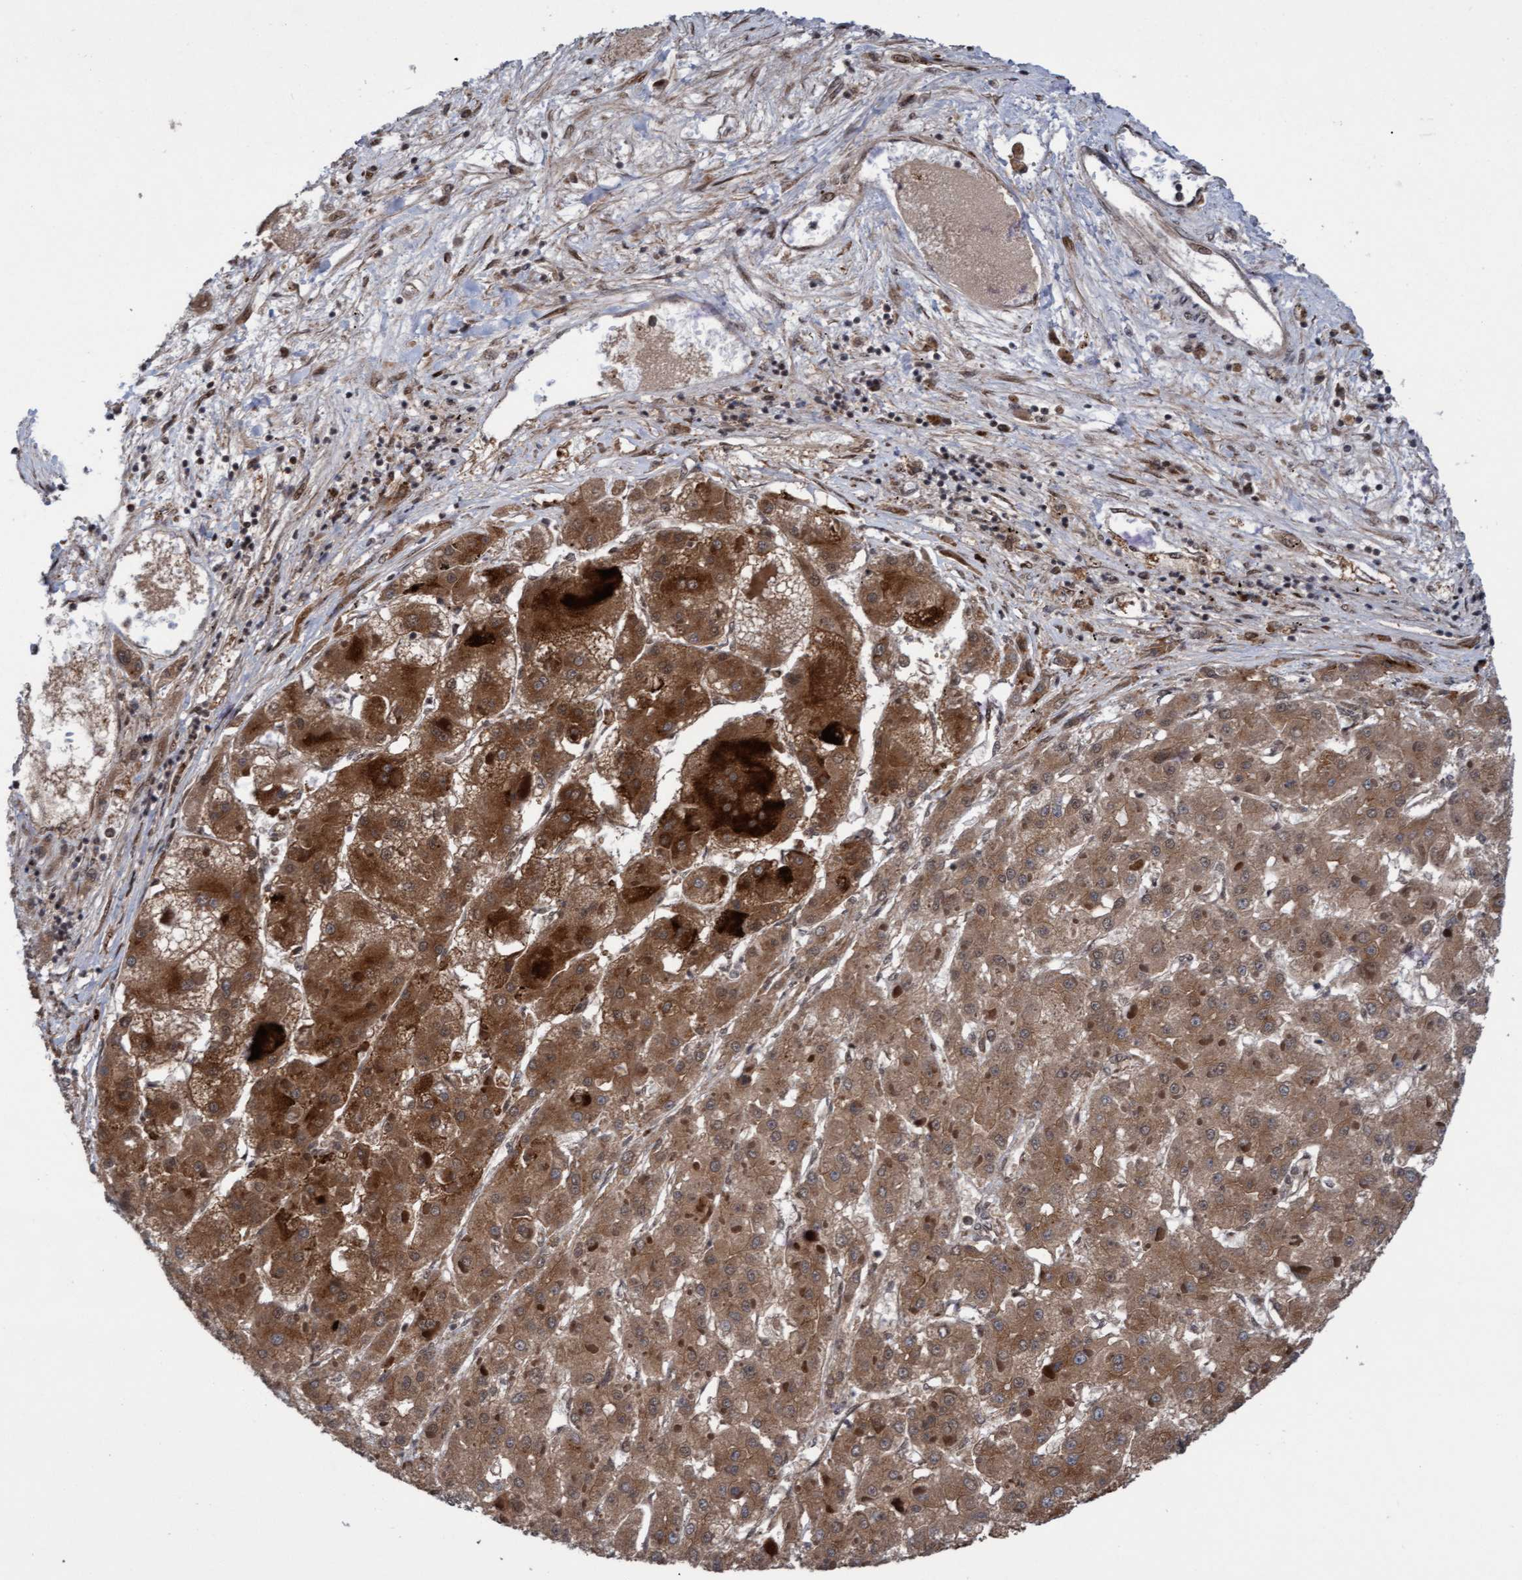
{"staining": {"intensity": "strong", "quantity": ">75%", "location": "cytoplasmic/membranous"}, "tissue": "liver cancer", "cell_type": "Tumor cells", "image_type": "cancer", "snomed": [{"axis": "morphology", "description": "Carcinoma, Hepatocellular, NOS"}, {"axis": "topography", "description": "Liver"}], "caption": "Immunohistochemical staining of human hepatocellular carcinoma (liver) shows strong cytoplasmic/membranous protein positivity in about >75% of tumor cells.", "gene": "ITFG1", "patient": {"sex": "female", "age": 73}}